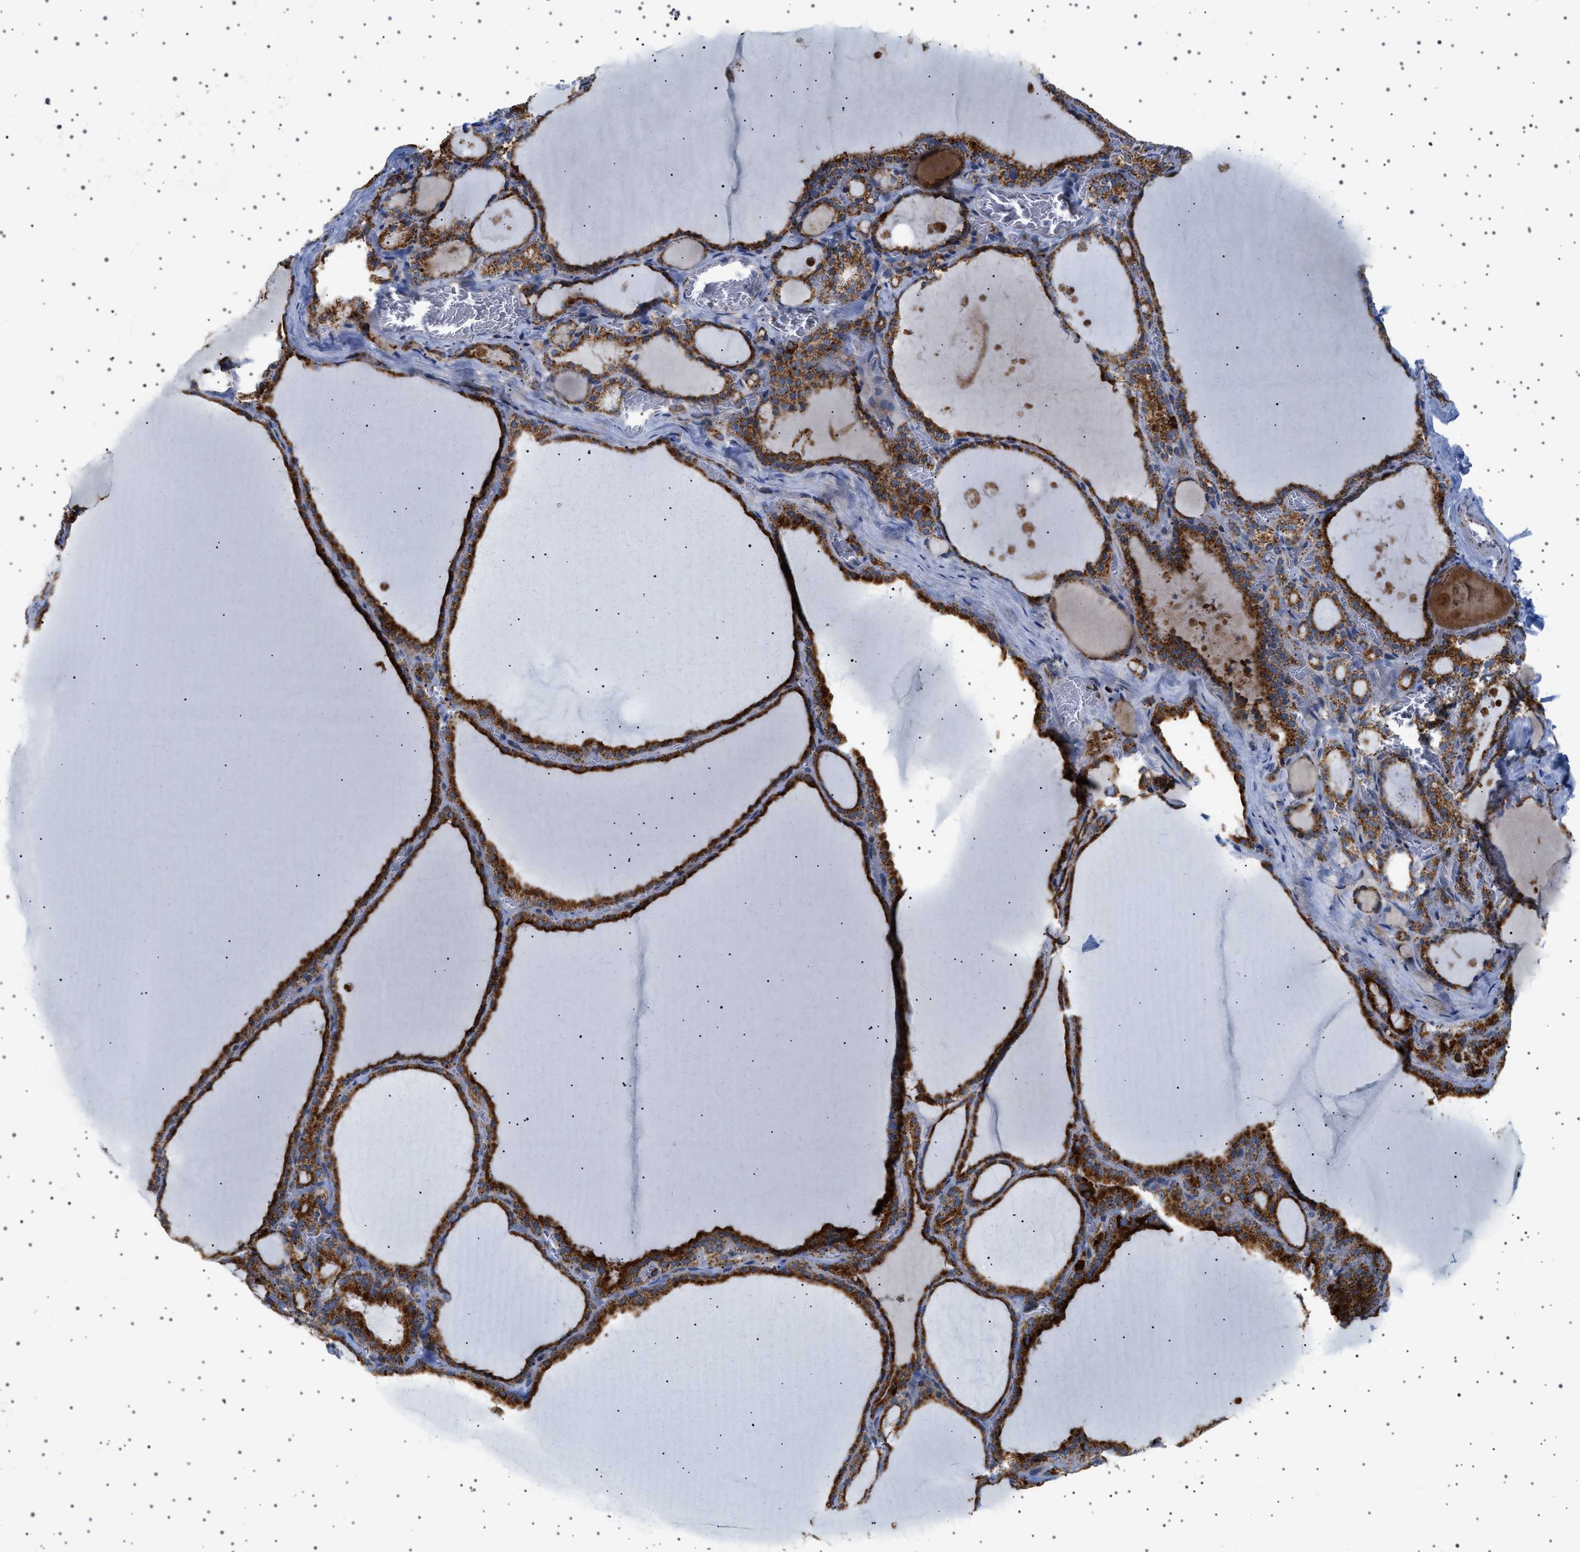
{"staining": {"intensity": "strong", "quantity": ">75%", "location": "cytoplasmic/membranous"}, "tissue": "thyroid gland", "cell_type": "Glandular cells", "image_type": "normal", "snomed": [{"axis": "morphology", "description": "Normal tissue, NOS"}, {"axis": "topography", "description": "Thyroid gland"}], "caption": "Immunohistochemistry (IHC) staining of unremarkable thyroid gland, which reveals high levels of strong cytoplasmic/membranous positivity in about >75% of glandular cells indicating strong cytoplasmic/membranous protein expression. The staining was performed using DAB (brown) for protein detection and nuclei were counterstained in hematoxylin (blue).", "gene": "UBXN8", "patient": {"sex": "male", "age": 56}}